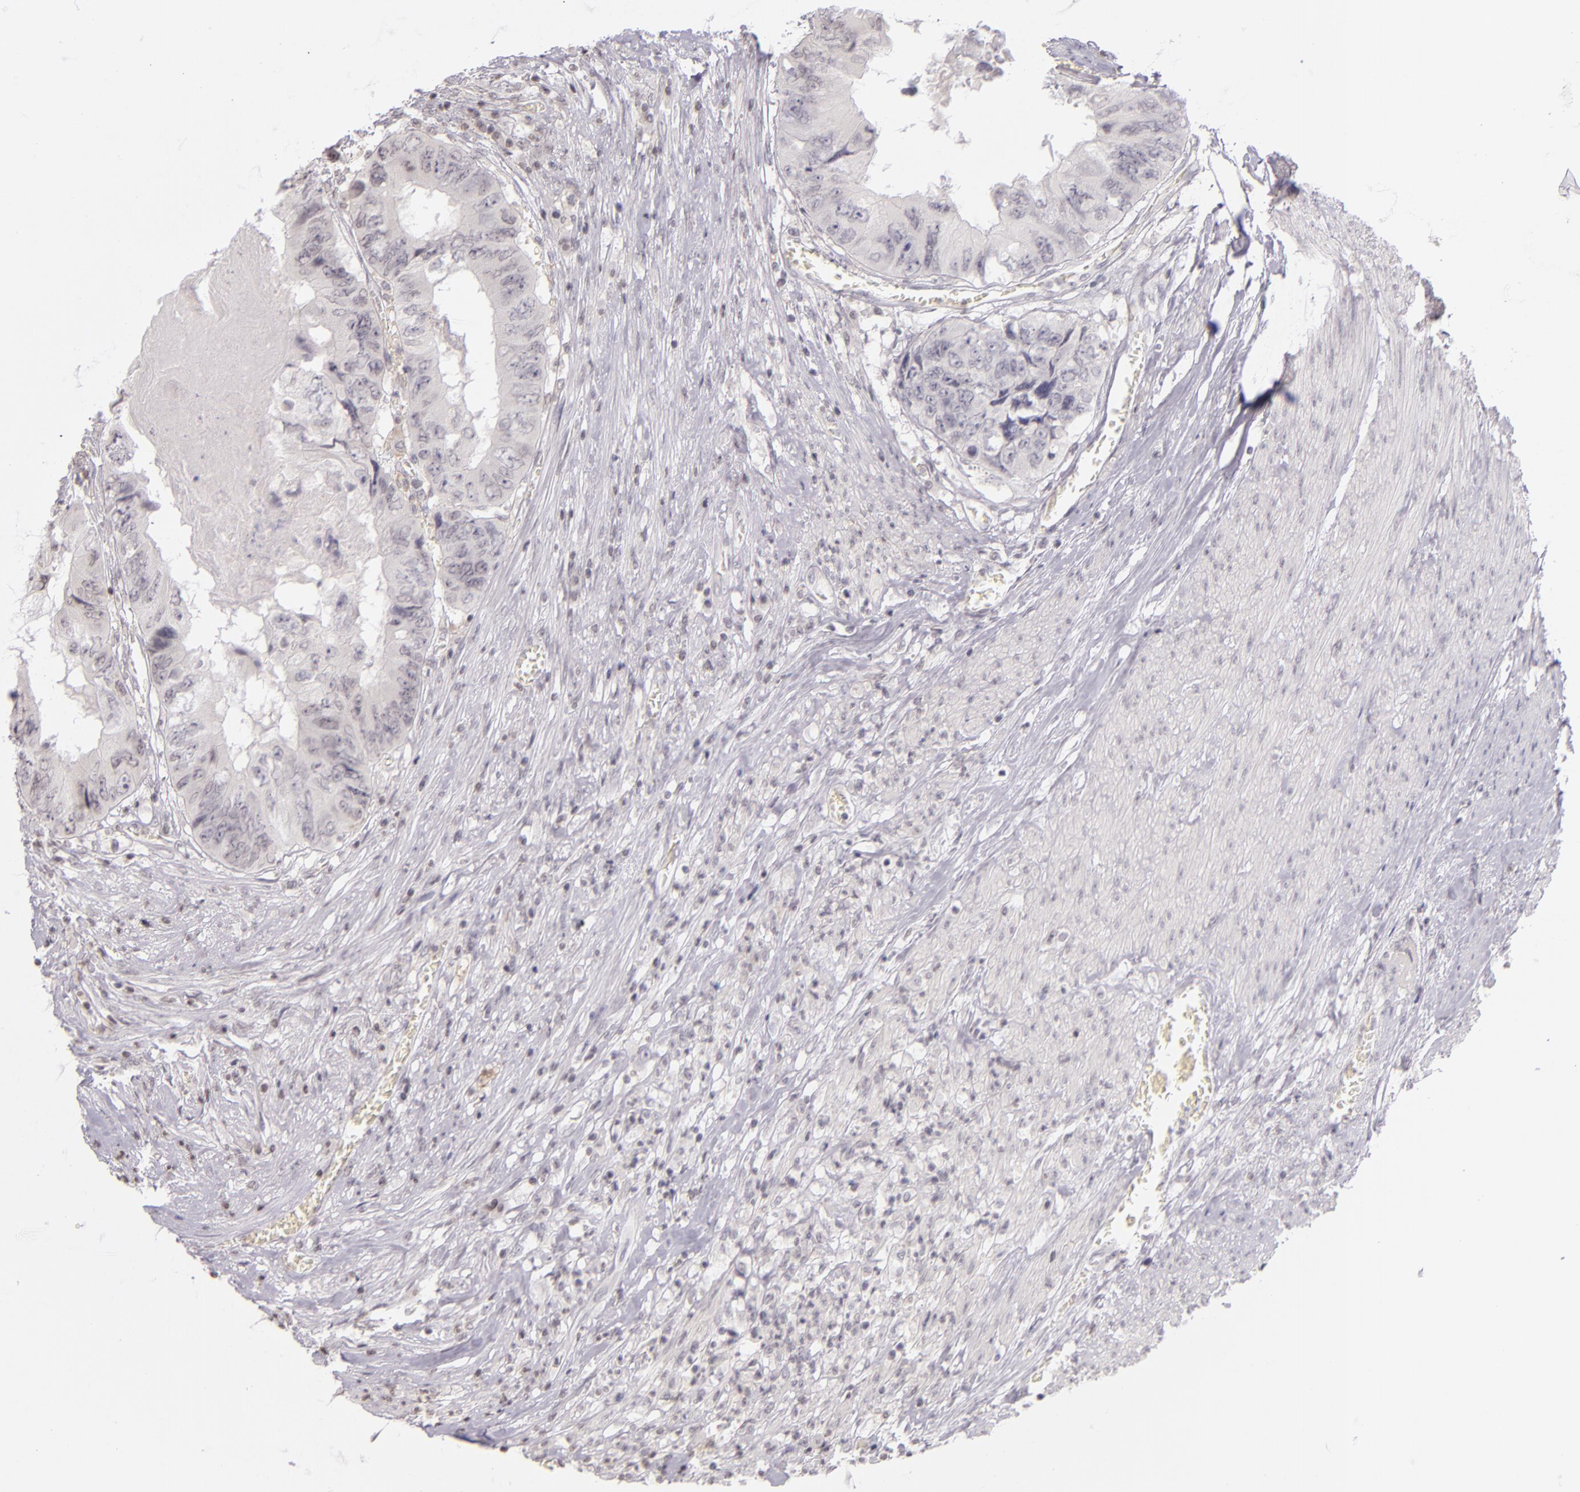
{"staining": {"intensity": "negative", "quantity": "none", "location": "none"}, "tissue": "colorectal cancer", "cell_type": "Tumor cells", "image_type": "cancer", "snomed": [{"axis": "morphology", "description": "Adenocarcinoma, NOS"}, {"axis": "topography", "description": "Rectum"}], "caption": "High power microscopy photomicrograph of an IHC photomicrograph of colorectal adenocarcinoma, revealing no significant staining in tumor cells. Brightfield microscopy of immunohistochemistry stained with DAB (brown) and hematoxylin (blue), captured at high magnification.", "gene": "CD40", "patient": {"sex": "female", "age": 82}}